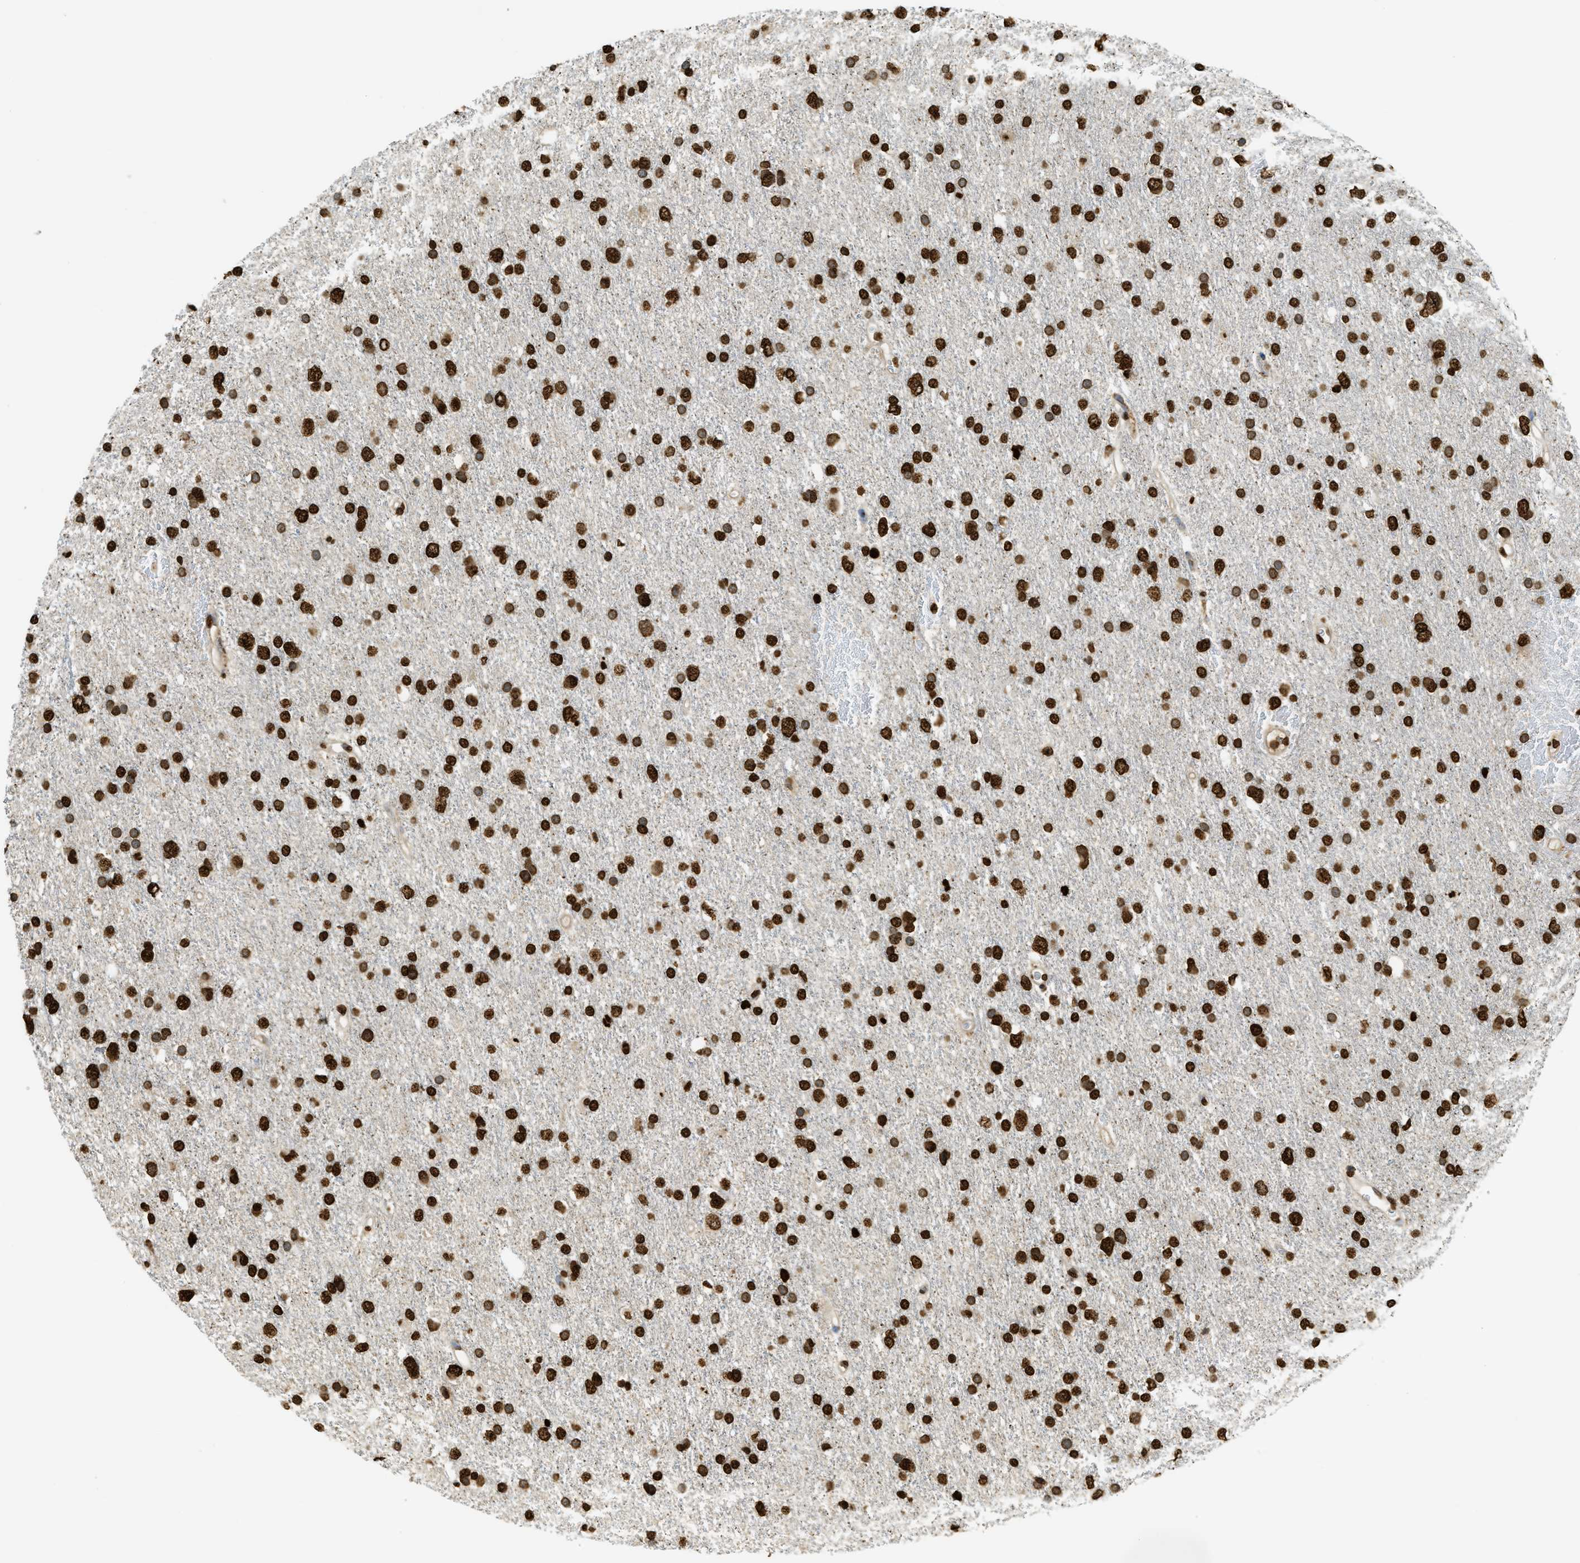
{"staining": {"intensity": "strong", "quantity": ">75%", "location": "nuclear"}, "tissue": "glioma", "cell_type": "Tumor cells", "image_type": "cancer", "snomed": [{"axis": "morphology", "description": "Glioma, malignant, Low grade"}, {"axis": "topography", "description": "Brain"}], "caption": "Malignant low-grade glioma stained with a brown dye shows strong nuclear positive positivity in approximately >75% of tumor cells.", "gene": "NR5A2", "patient": {"sex": "female", "age": 37}}